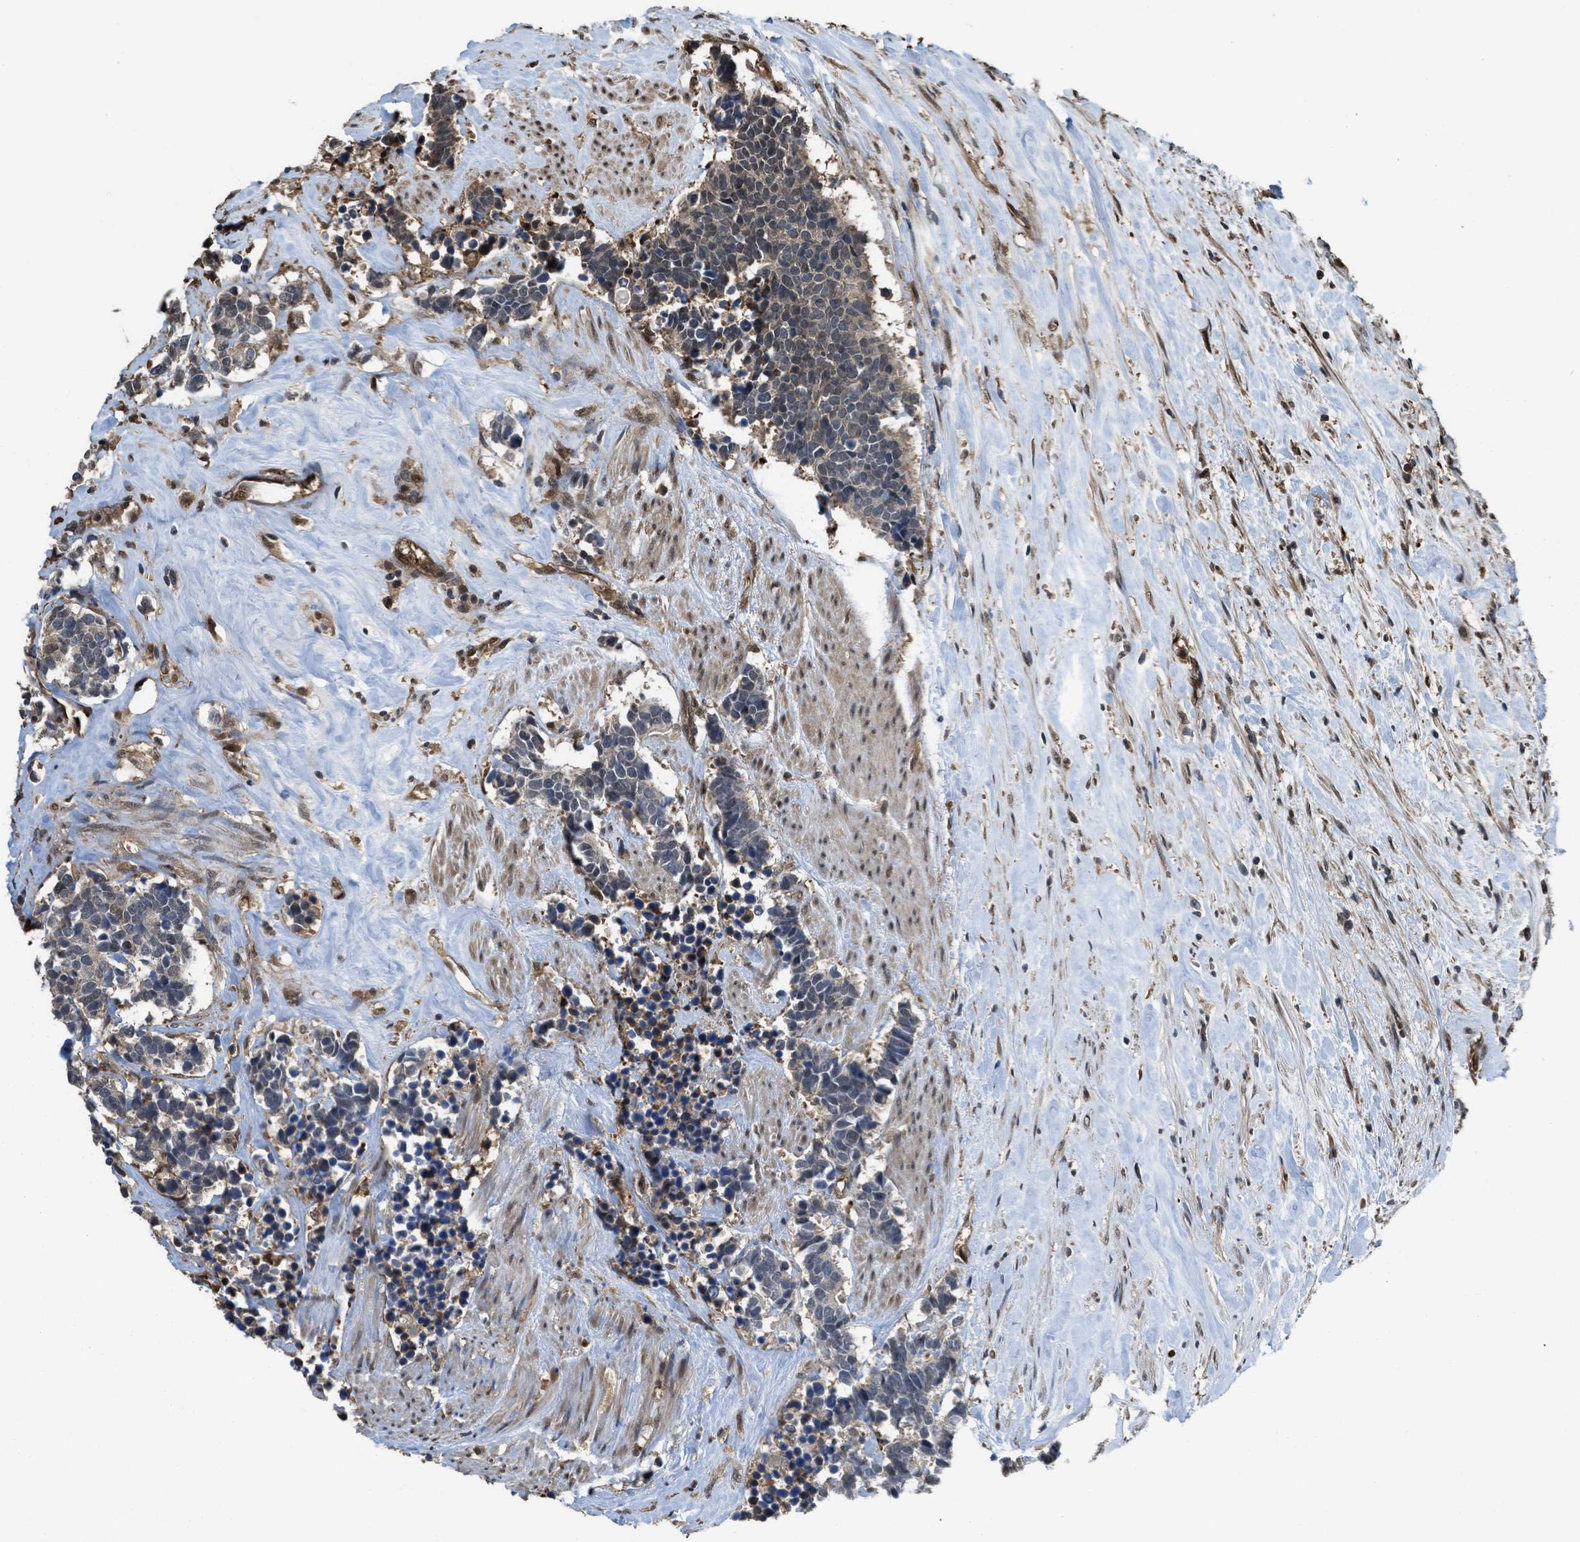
{"staining": {"intensity": "weak", "quantity": "25%-75%", "location": "cytoplasmic/membranous"}, "tissue": "carcinoid", "cell_type": "Tumor cells", "image_type": "cancer", "snomed": [{"axis": "morphology", "description": "Carcinoma, NOS"}, {"axis": "morphology", "description": "Carcinoid, malignant, NOS"}, {"axis": "topography", "description": "Urinary bladder"}], "caption": "Carcinoid stained with DAB IHC exhibits low levels of weak cytoplasmic/membranous positivity in approximately 25%-75% of tumor cells.", "gene": "YWHAG", "patient": {"sex": "male", "age": 57}}